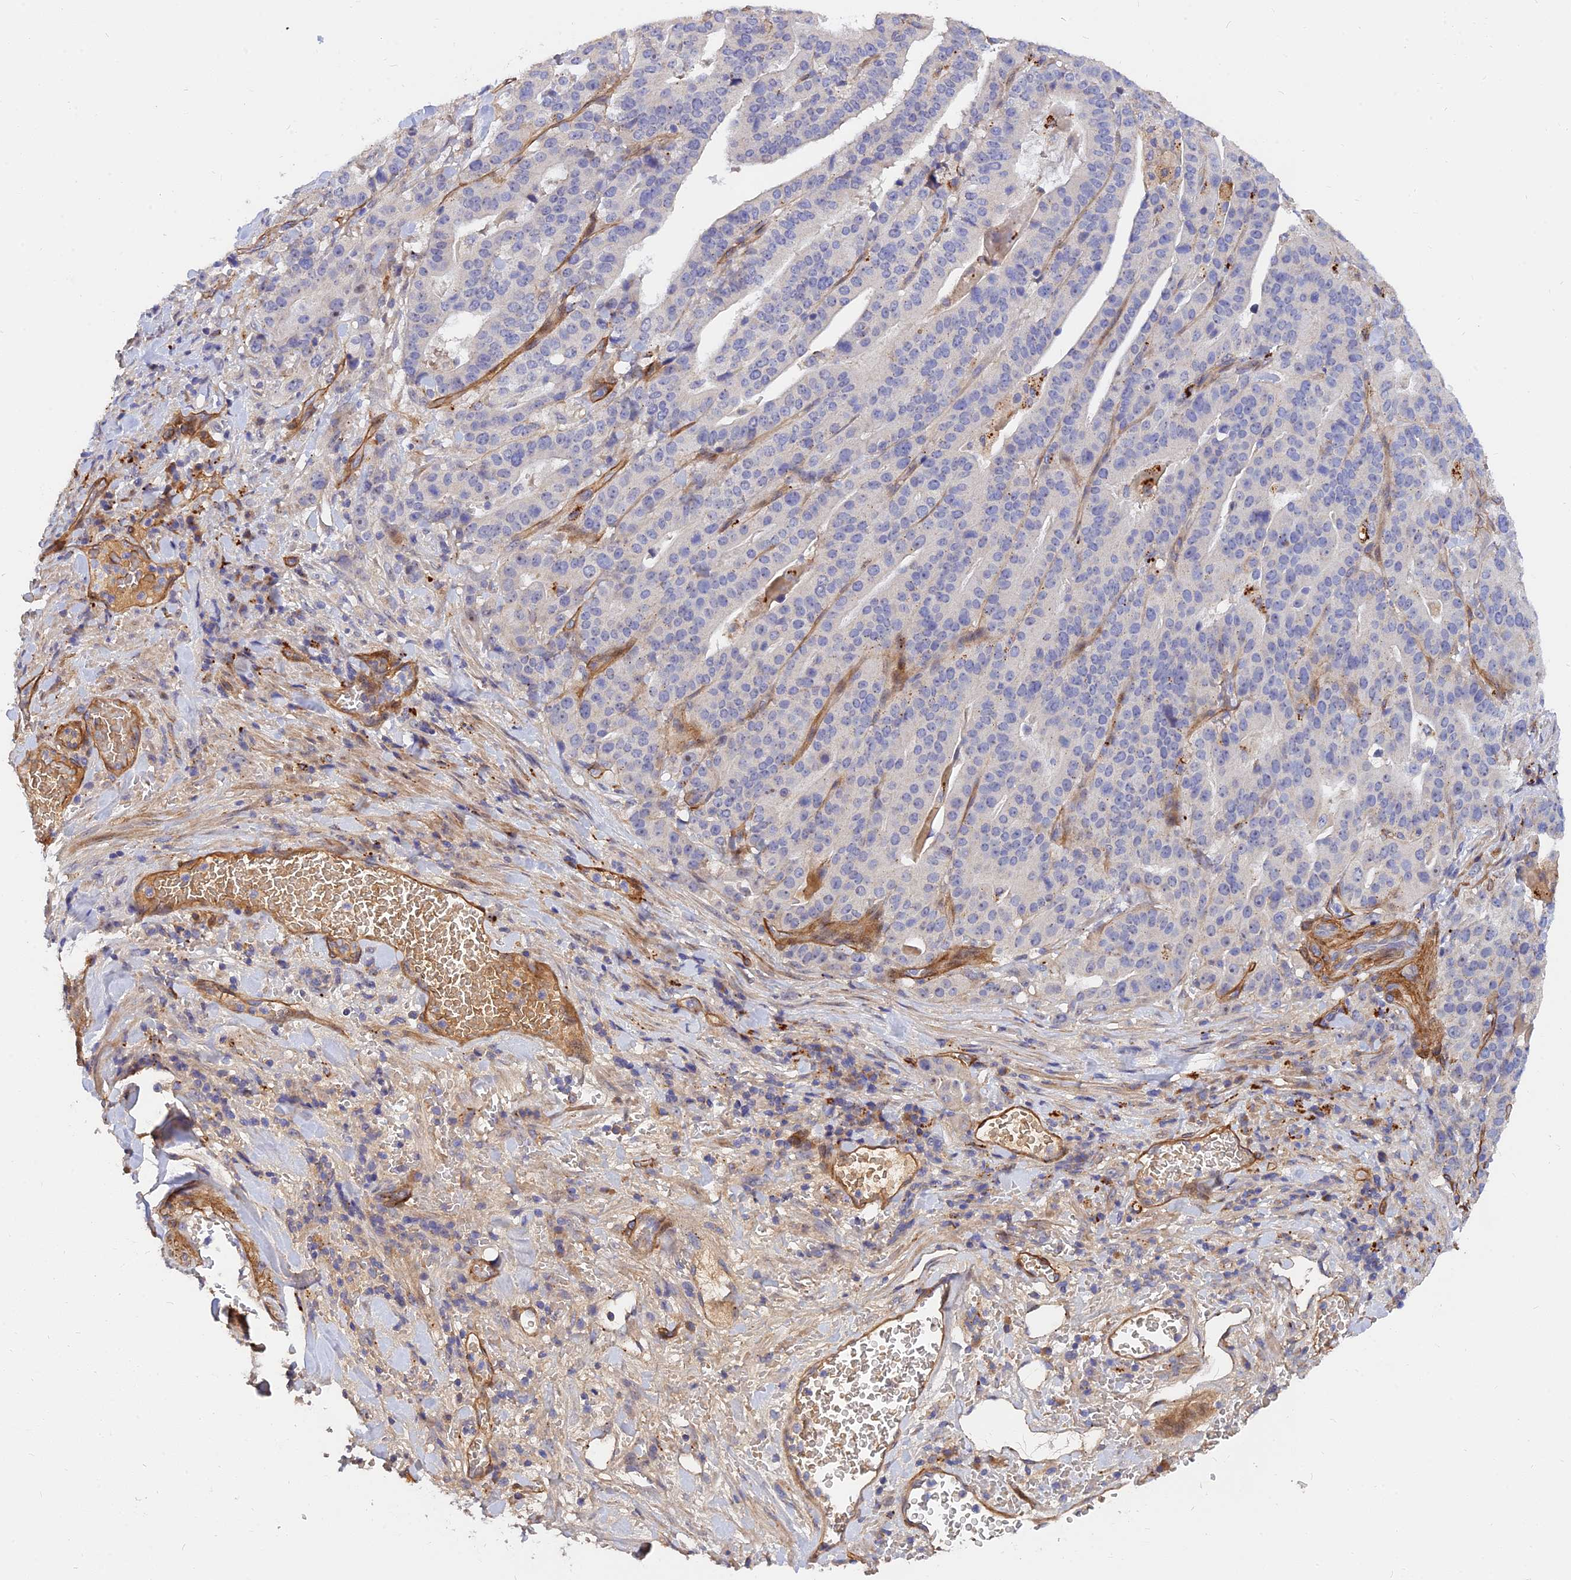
{"staining": {"intensity": "negative", "quantity": "none", "location": "none"}, "tissue": "stomach cancer", "cell_type": "Tumor cells", "image_type": "cancer", "snomed": [{"axis": "morphology", "description": "Adenocarcinoma, NOS"}, {"axis": "topography", "description": "Stomach"}], "caption": "DAB (3,3'-diaminobenzidine) immunohistochemical staining of human stomach adenocarcinoma exhibits no significant positivity in tumor cells. (DAB (3,3'-diaminobenzidine) IHC visualized using brightfield microscopy, high magnification).", "gene": "MRPL35", "patient": {"sex": "male", "age": 48}}